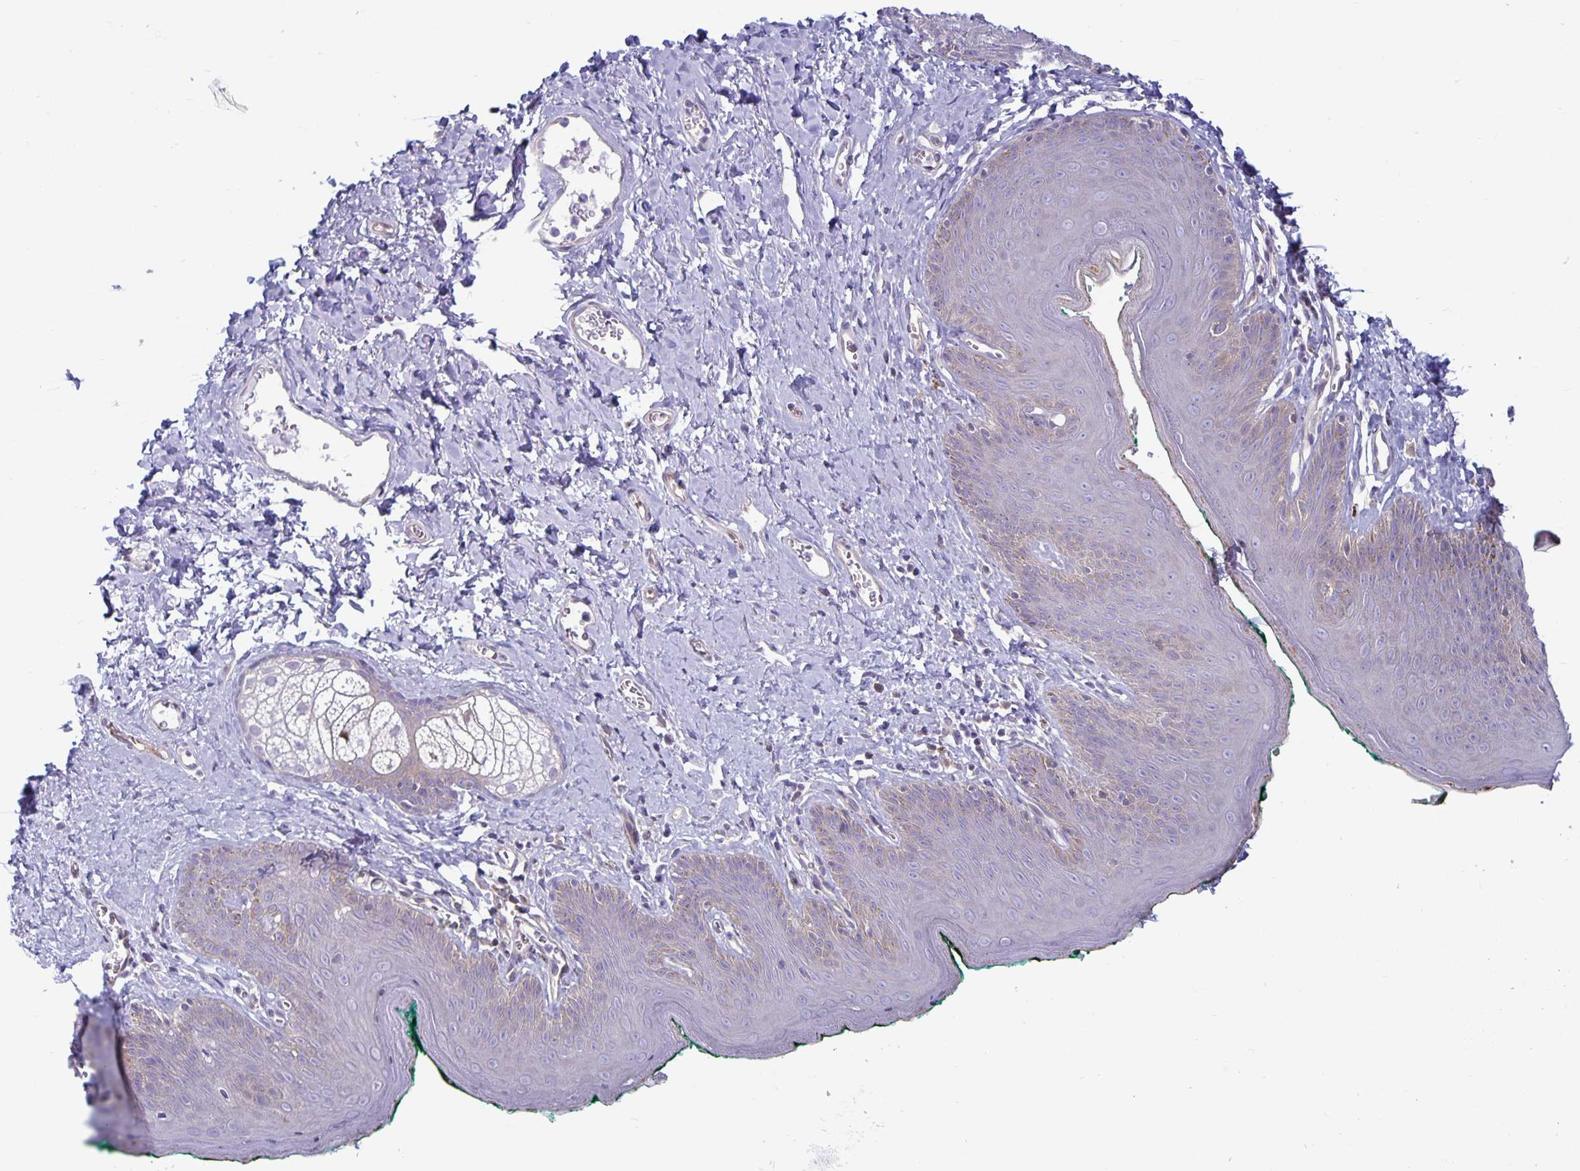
{"staining": {"intensity": "weak", "quantity": "<25%", "location": "cytoplasmic/membranous"}, "tissue": "skin", "cell_type": "Epidermal cells", "image_type": "normal", "snomed": [{"axis": "morphology", "description": "Normal tissue, NOS"}, {"axis": "topography", "description": "Vulva"}, {"axis": "topography", "description": "Peripheral nerve tissue"}], "caption": "A high-resolution micrograph shows immunohistochemistry (IHC) staining of benign skin, which demonstrates no significant positivity in epidermal cells.", "gene": "PLCB3", "patient": {"sex": "female", "age": 66}}